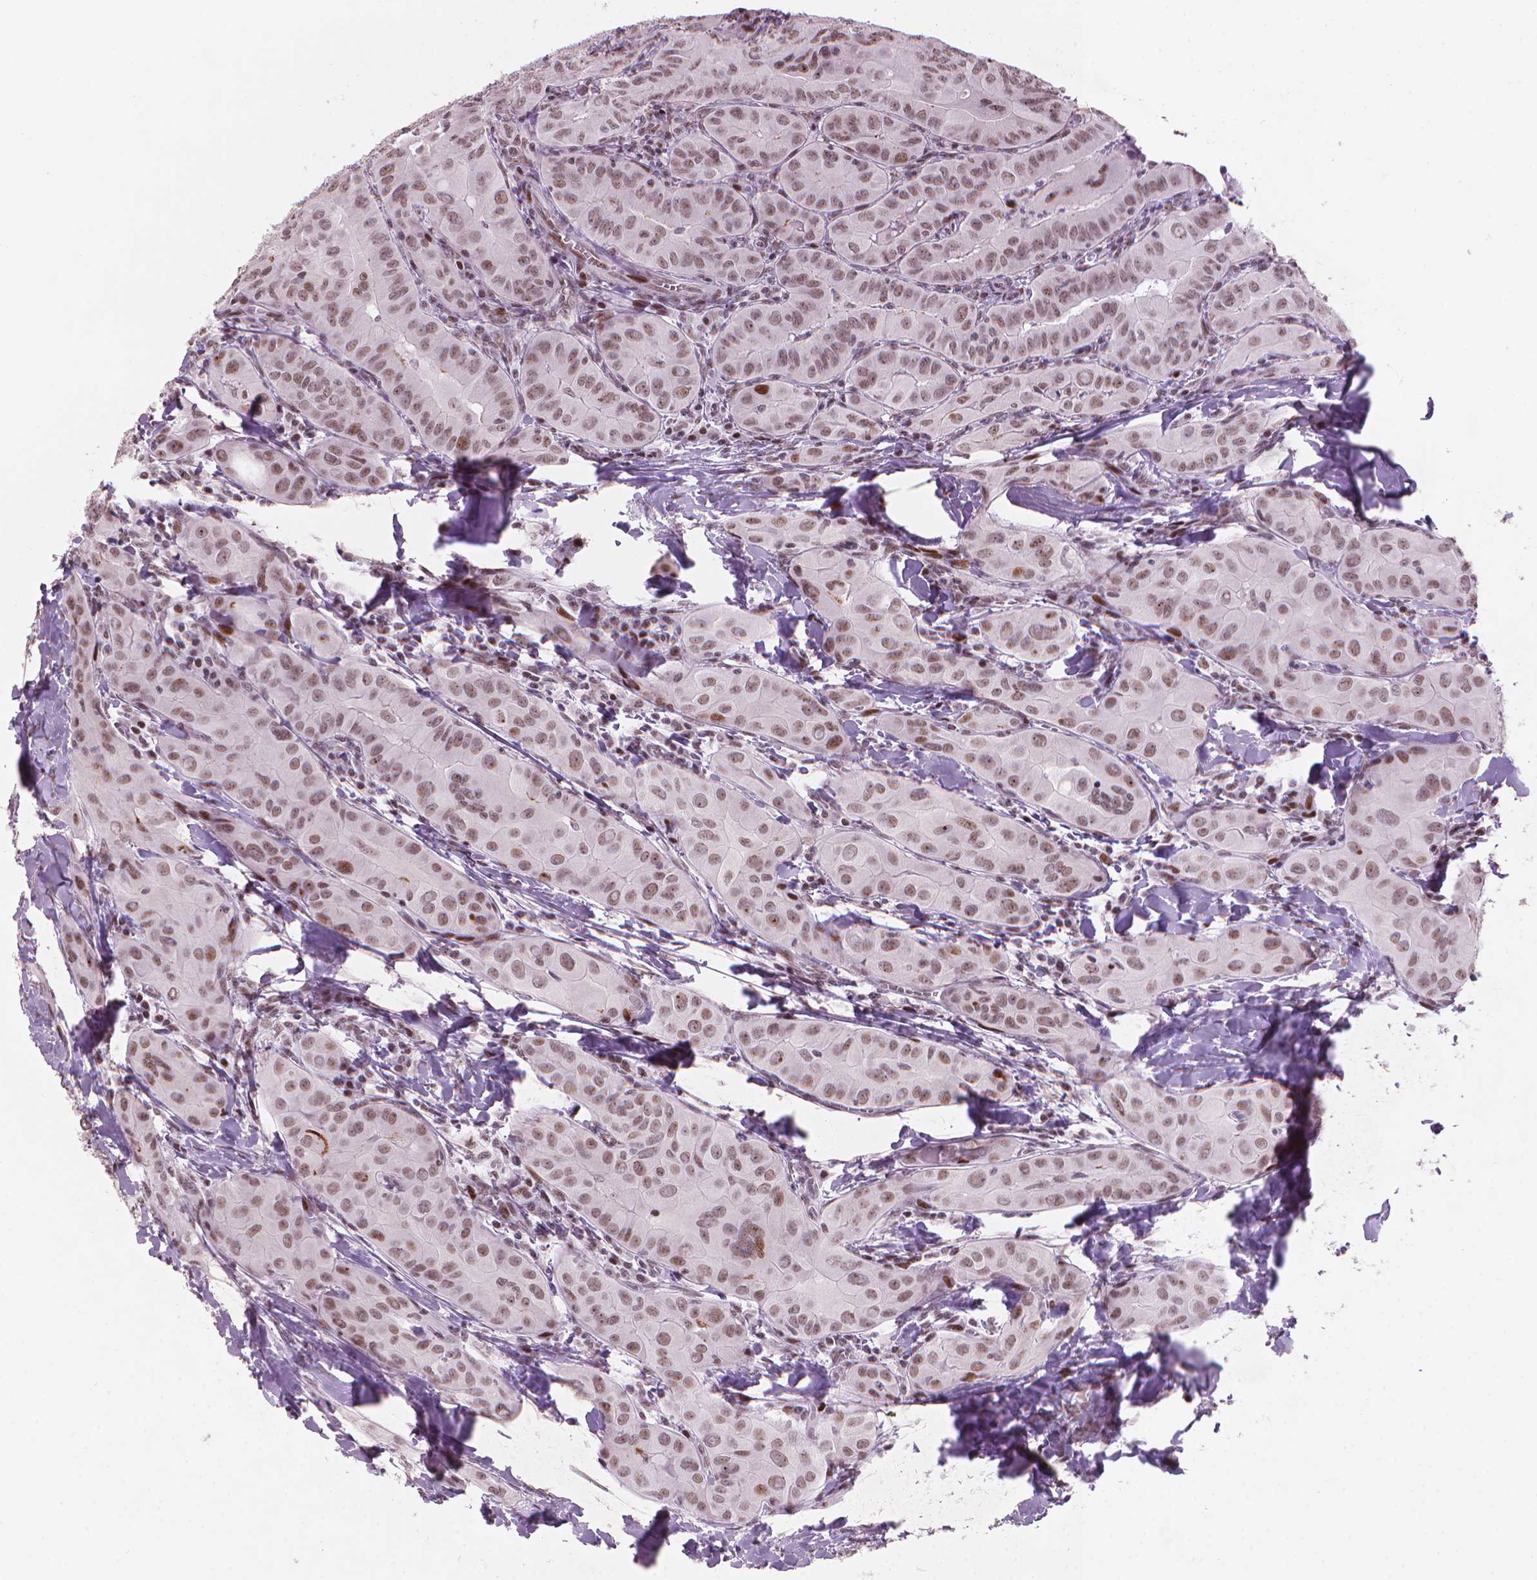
{"staining": {"intensity": "moderate", "quantity": ">75%", "location": "nuclear"}, "tissue": "thyroid cancer", "cell_type": "Tumor cells", "image_type": "cancer", "snomed": [{"axis": "morphology", "description": "Papillary adenocarcinoma, NOS"}, {"axis": "topography", "description": "Thyroid gland"}], "caption": "Moderate nuclear staining is seen in about >75% of tumor cells in thyroid papillary adenocarcinoma.", "gene": "HES7", "patient": {"sex": "female", "age": 37}}